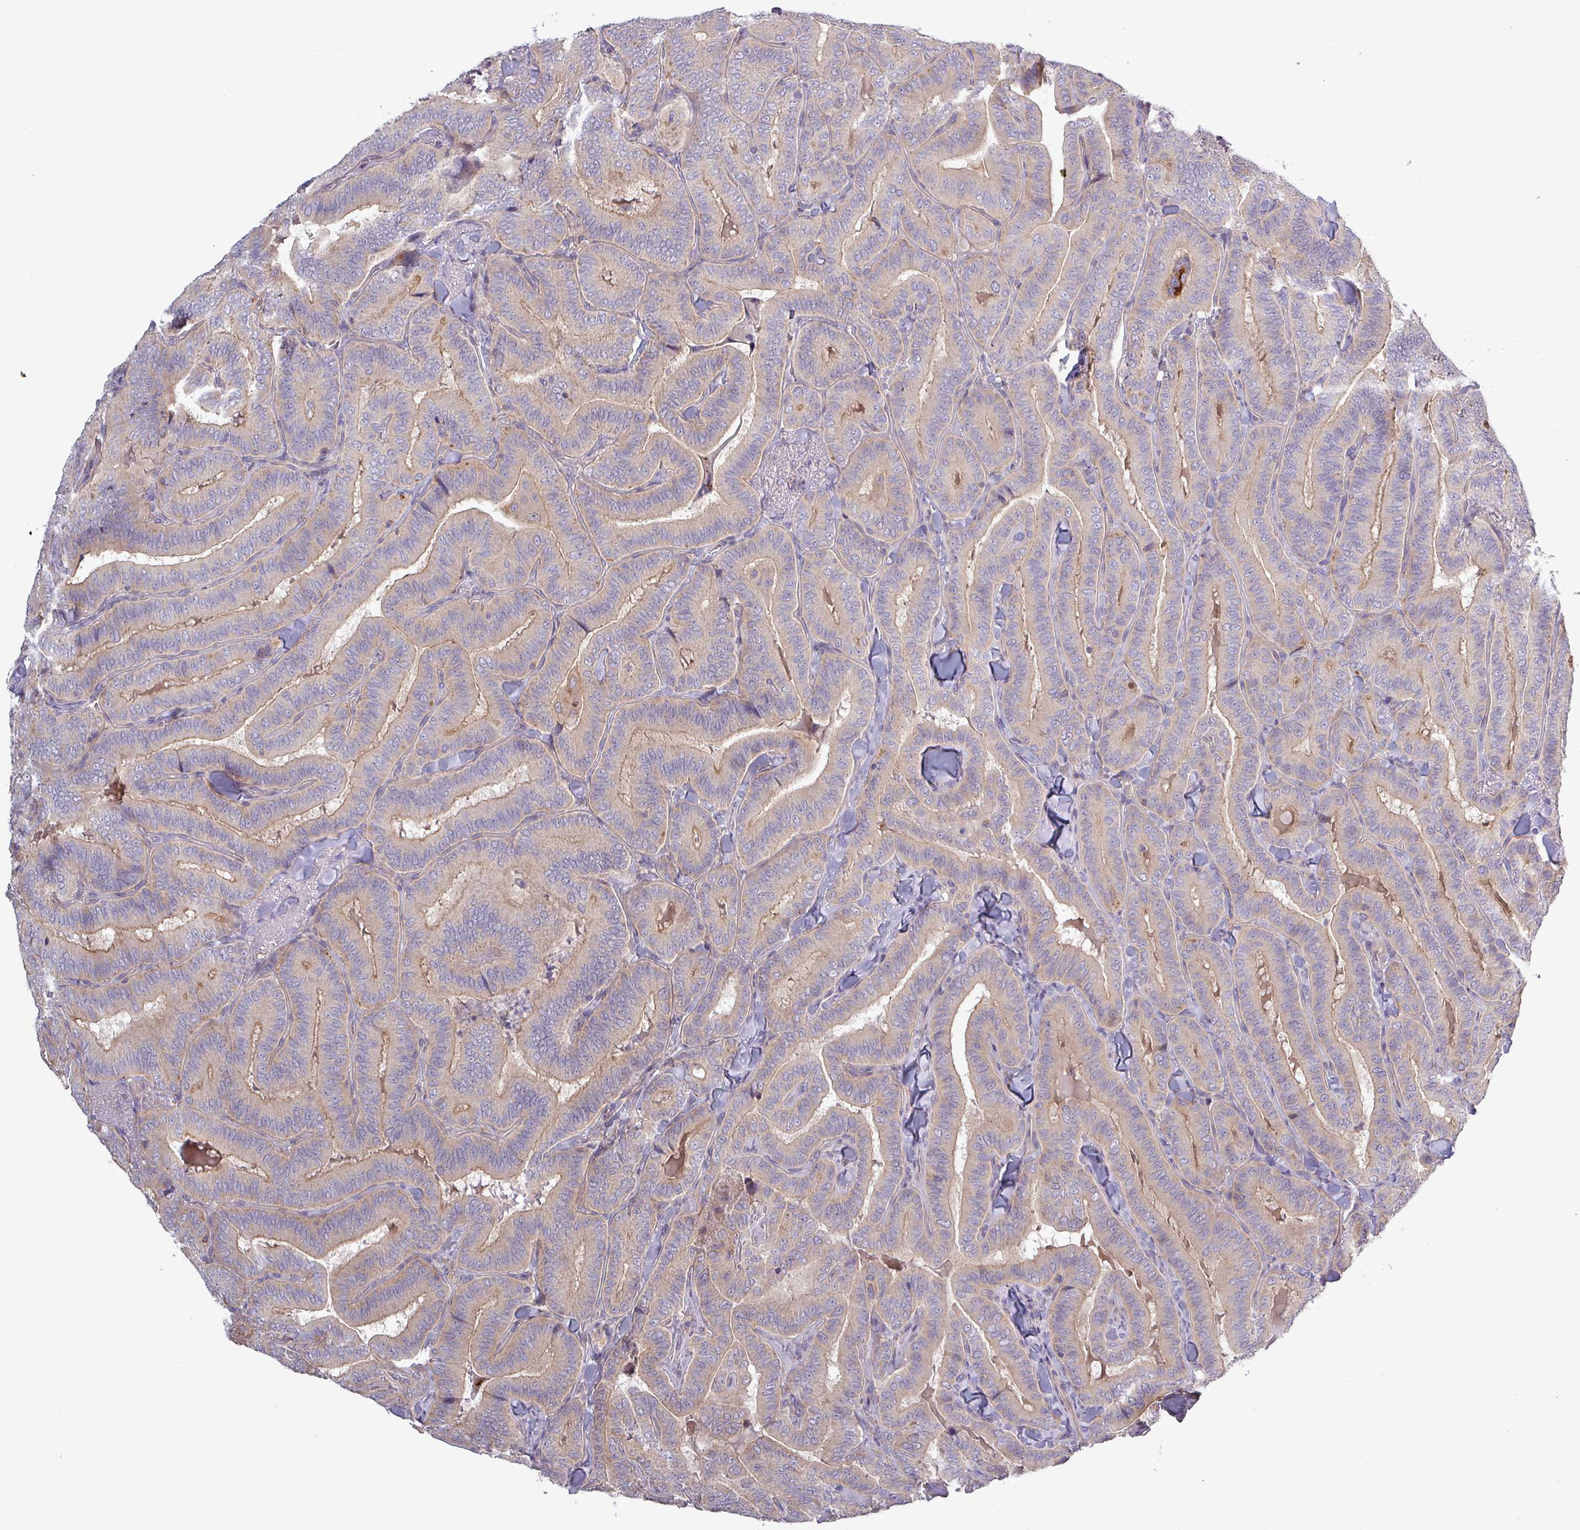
{"staining": {"intensity": "moderate", "quantity": "<25%", "location": "cytoplasmic/membranous"}, "tissue": "thyroid cancer", "cell_type": "Tumor cells", "image_type": "cancer", "snomed": [{"axis": "morphology", "description": "Papillary adenocarcinoma, NOS"}, {"axis": "topography", "description": "Thyroid gland"}], "caption": "High-power microscopy captured an immunohistochemistry photomicrograph of thyroid cancer, revealing moderate cytoplasmic/membranous staining in approximately <25% of tumor cells.", "gene": "PLIN2", "patient": {"sex": "male", "age": 61}}